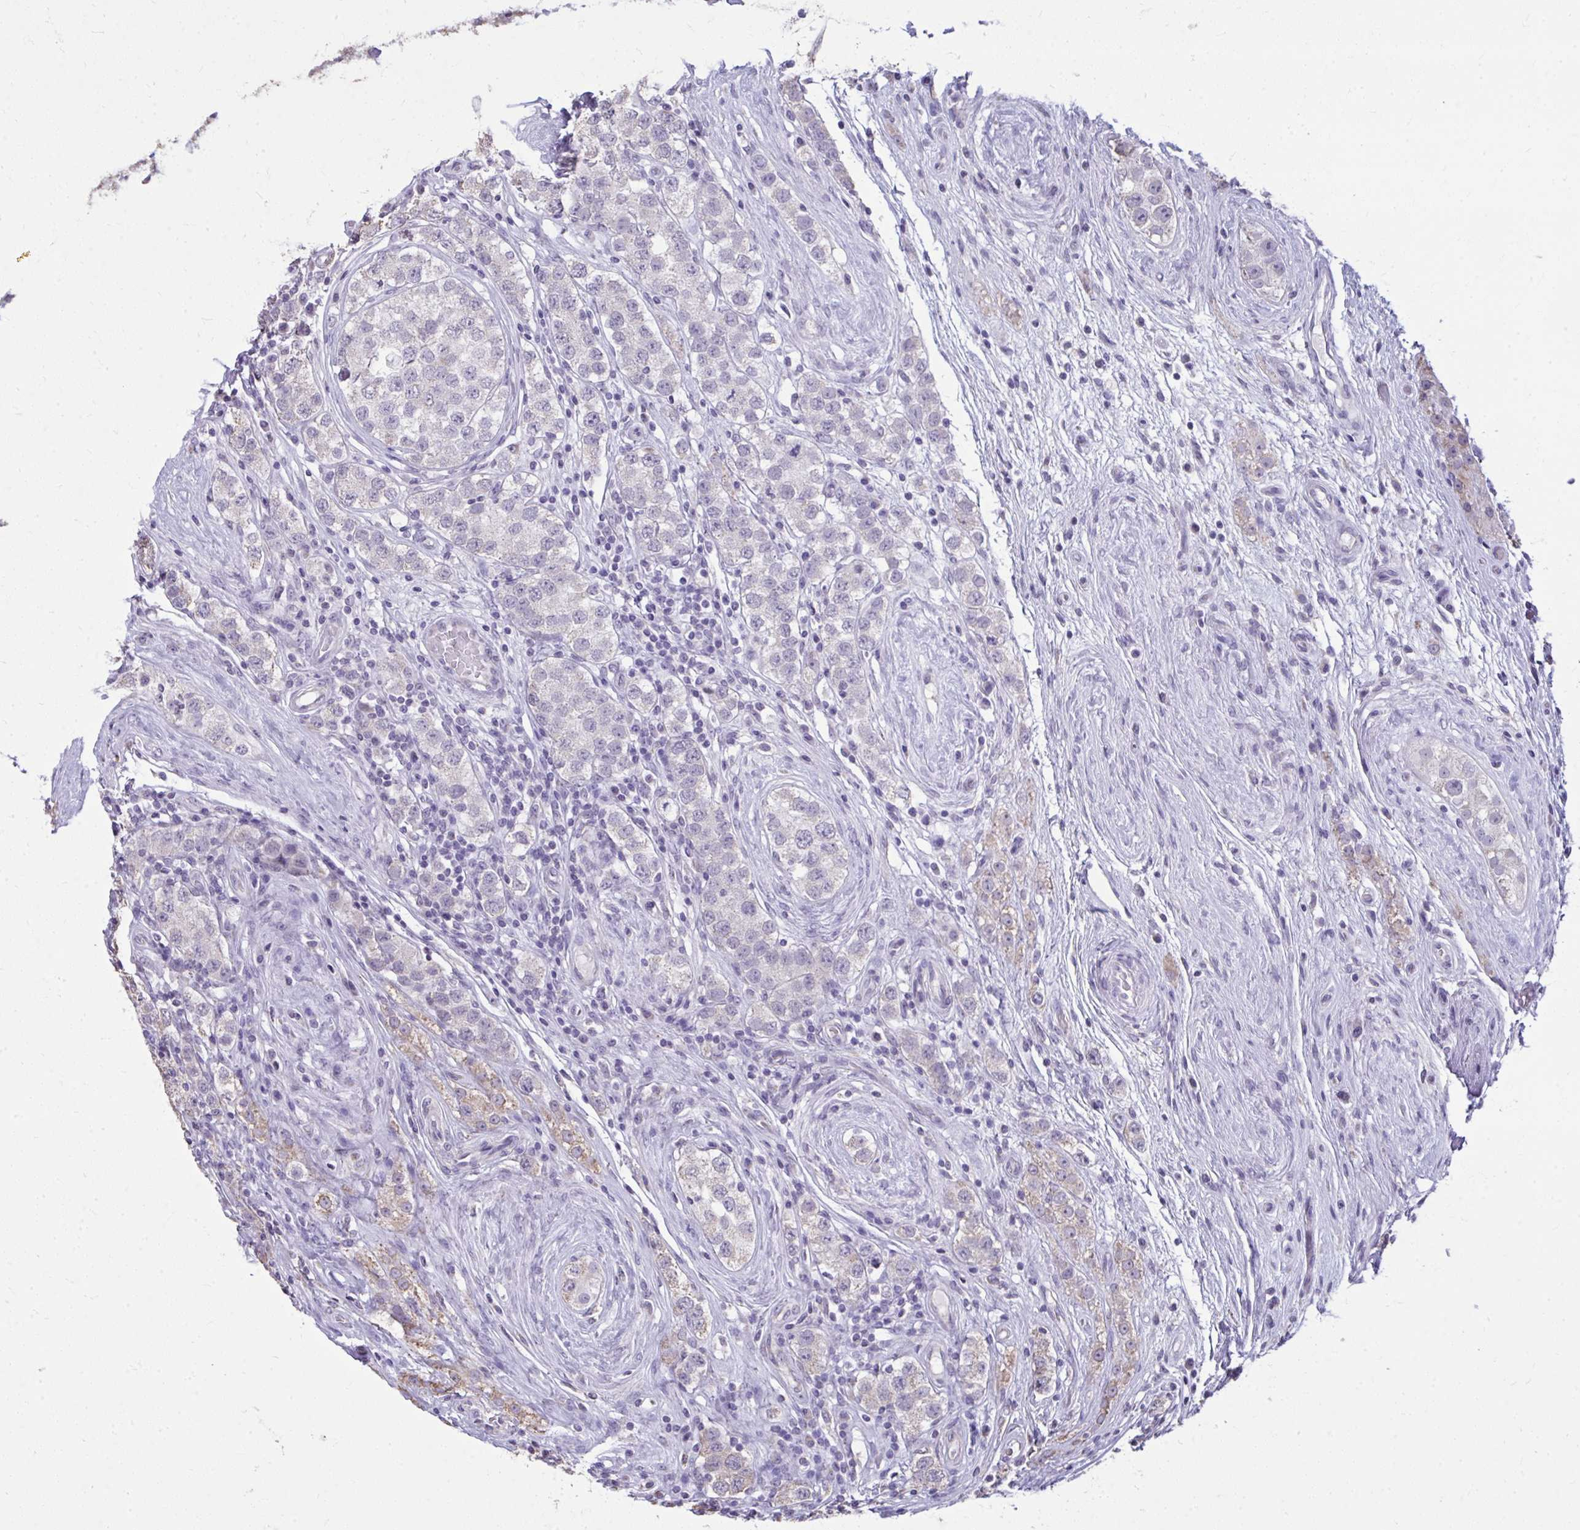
{"staining": {"intensity": "negative", "quantity": "none", "location": "none"}, "tissue": "testis cancer", "cell_type": "Tumor cells", "image_type": "cancer", "snomed": [{"axis": "morphology", "description": "Seminoma, NOS"}, {"axis": "topography", "description": "Testis"}], "caption": "Tumor cells are negative for protein expression in human seminoma (testis).", "gene": "NPPA", "patient": {"sex": "male", "age": 34}}